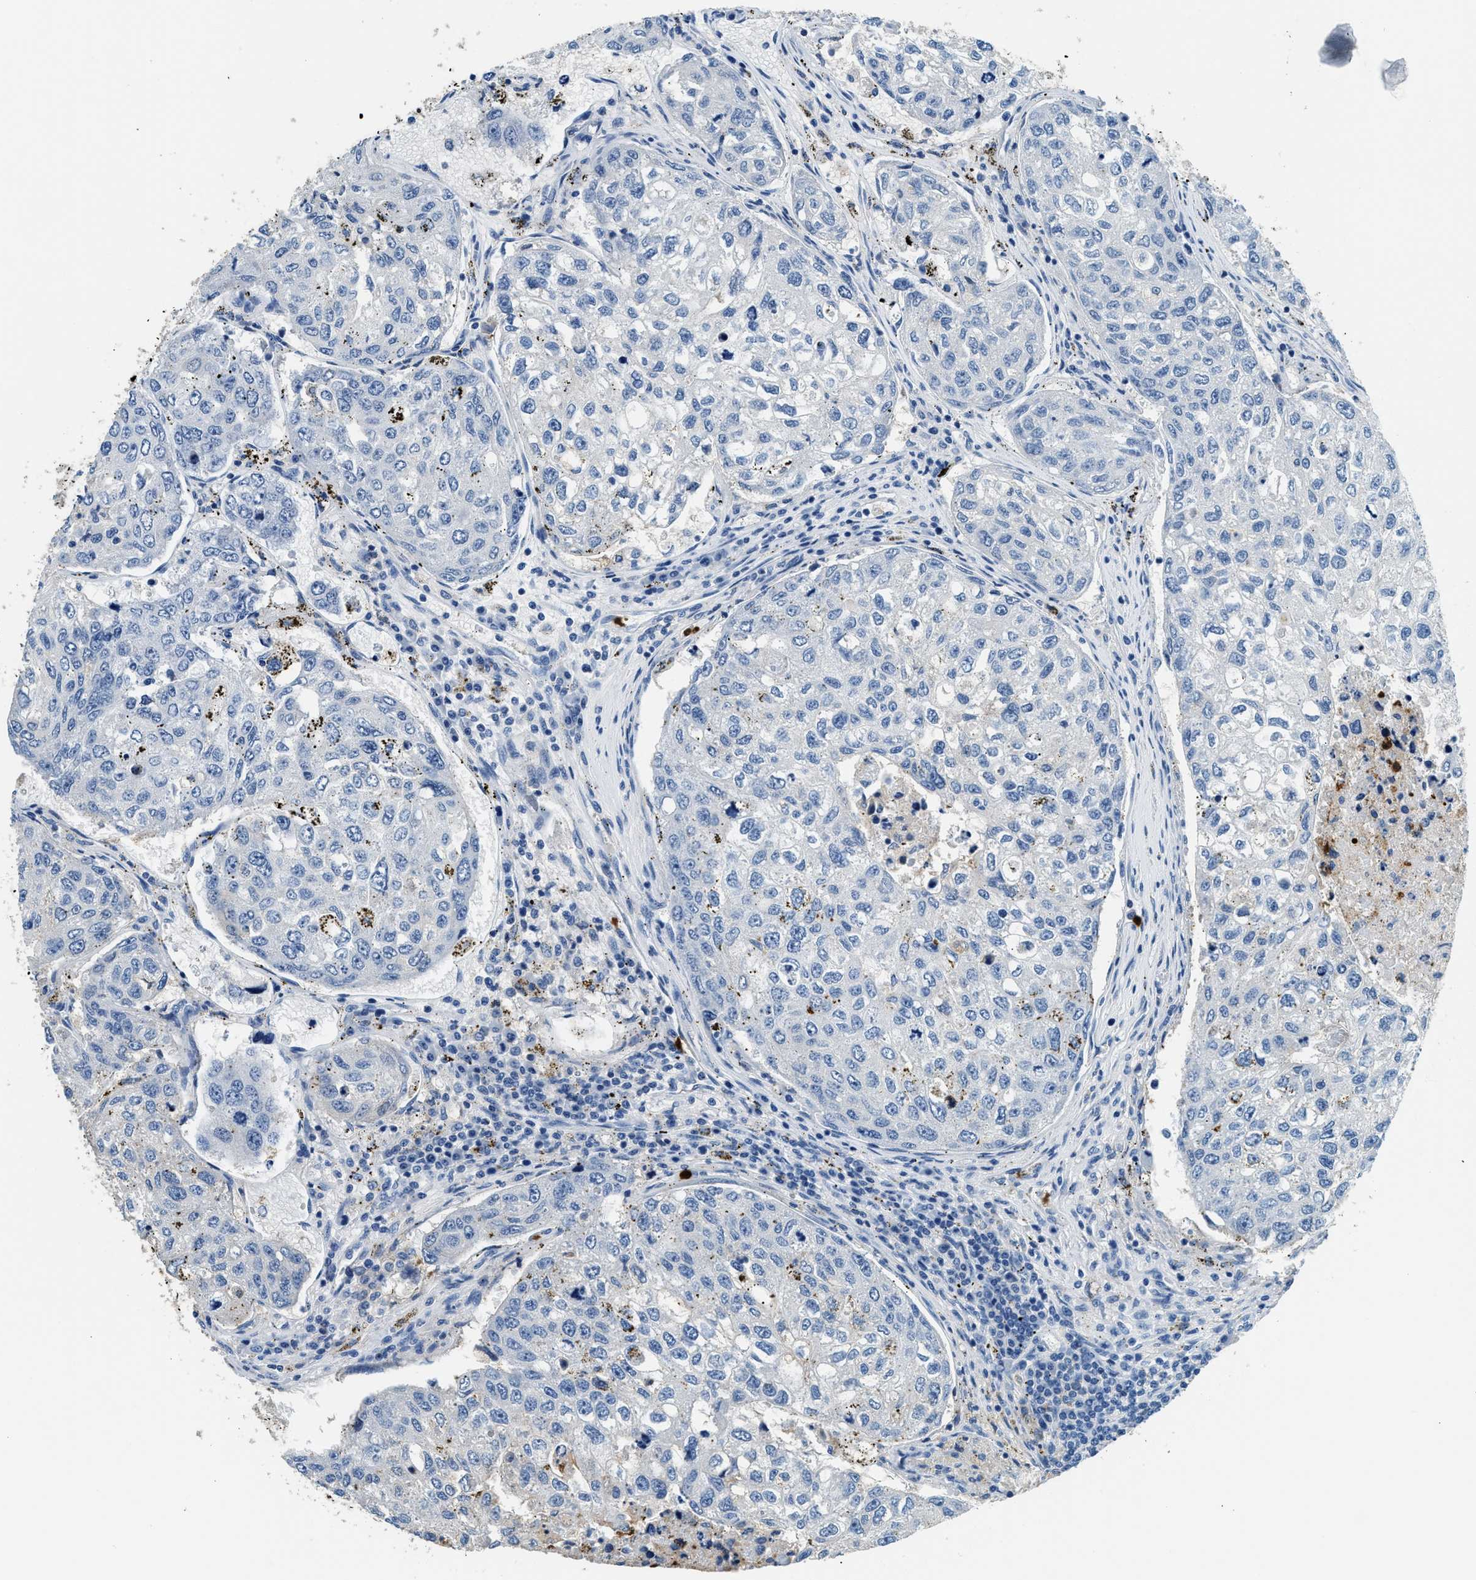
{"staining": {"intensity": "negative", "quantity": "none", "location": "none"}, "tissue": "urothelial cancer", "cell_type": "Tumor cells", "image_type": "cancer", "snomed": [{"axis": "morphology", "description": "Urothelial carcinoma, High grade"}, {"axis": "topography", "description": "Lymph node"}, {"axis": "topography", "description": "Urinary bladder"}], "caption": "The micrograph displays no significant staining in tumor cells of urothelial cancer.", "gene": "ANXA3", "patient": {"sex": "male", "age": 51}}